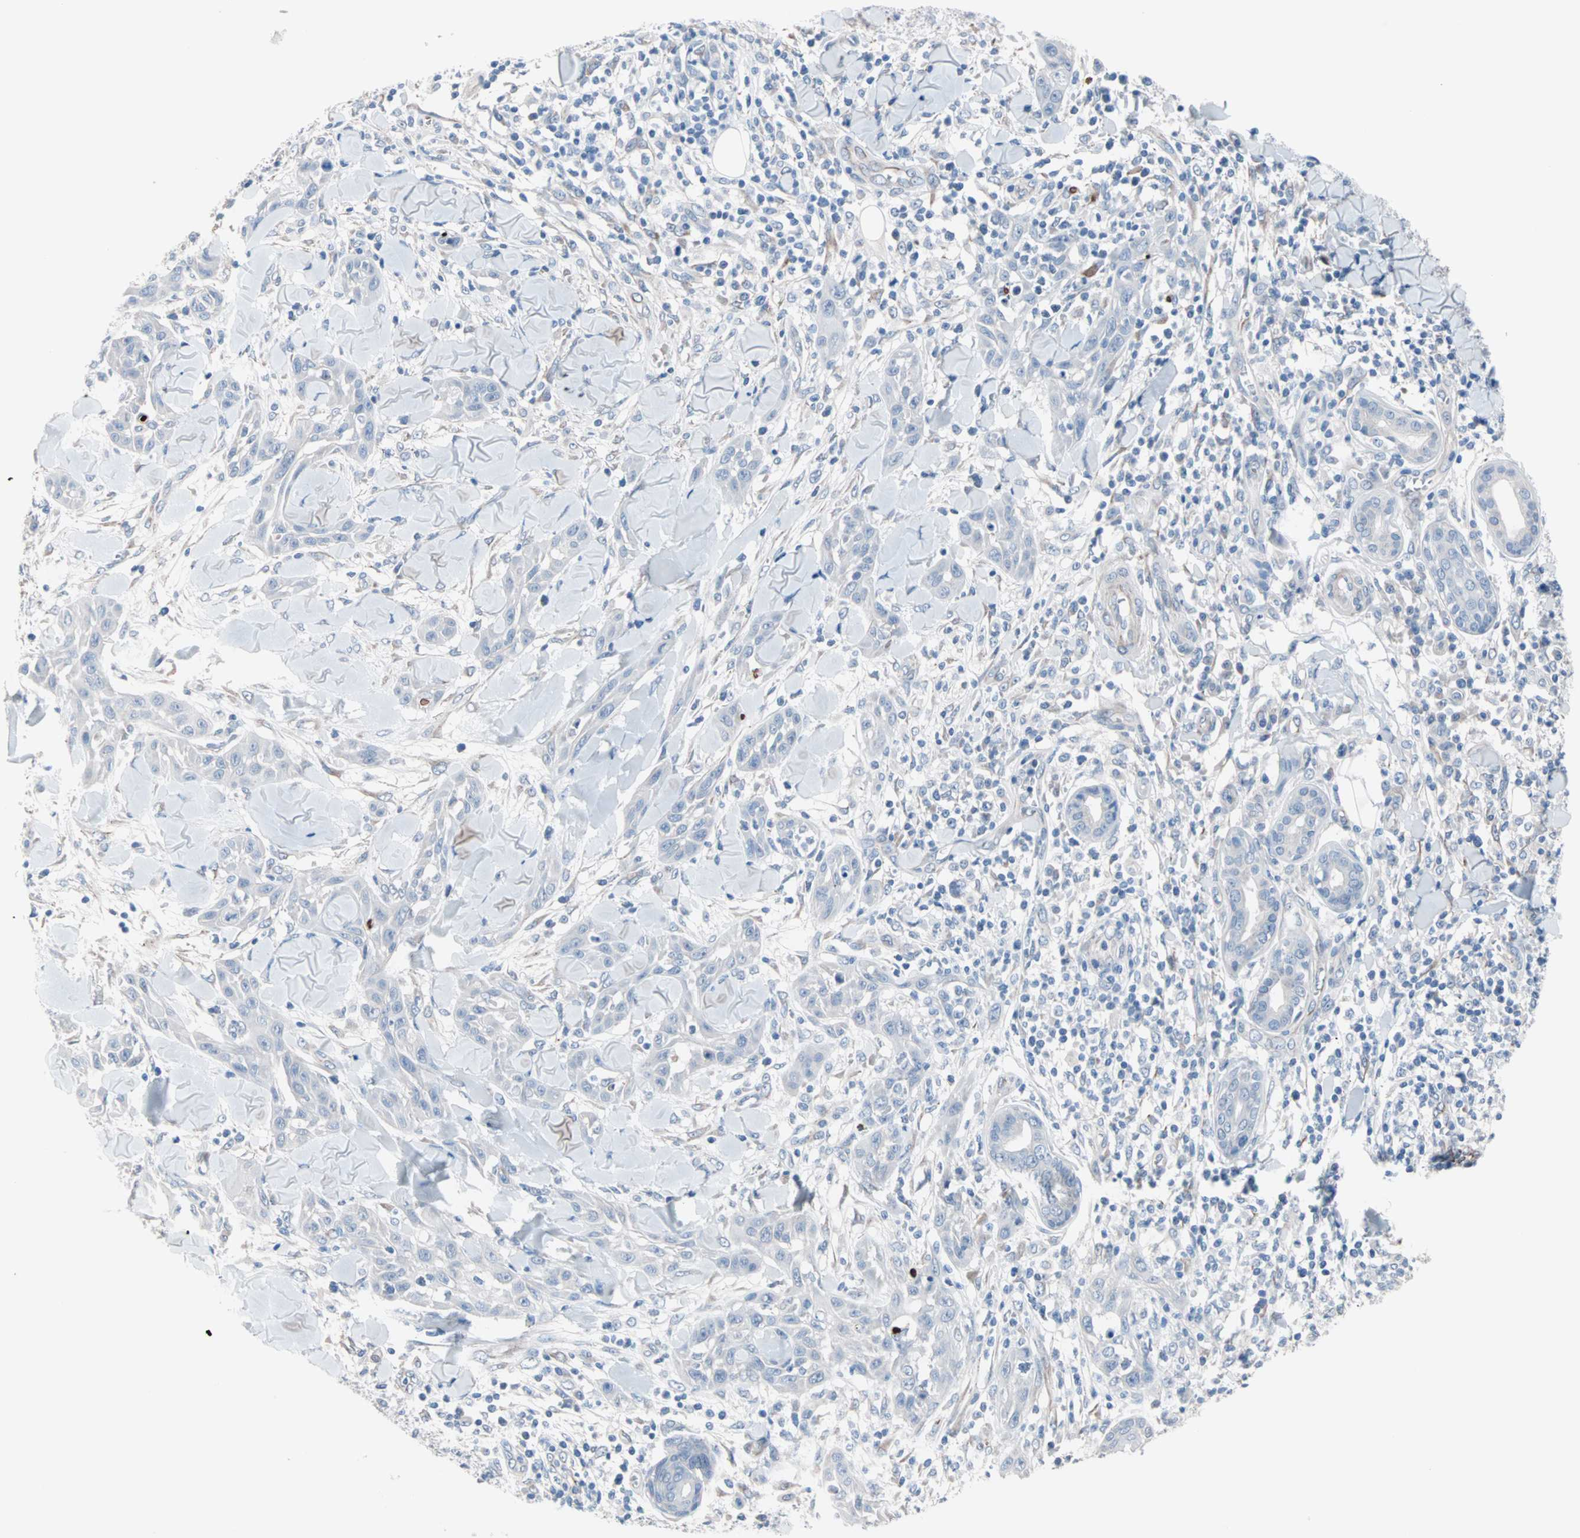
{"staining": {"intensity": "negative", "quantity": "none", "location": "none"}, "tissue": "skin cancer", "cell_type": "Tumor cells", "image_type": "cancer", "snomed": [{"axis": "morphology", "description": "Squamous cell carcinoma, NOS"}, {"axis": "topography", "description": "Skin"}], "caption": "Image shows no significant protein positivity in tumor cells of skin cancer (squamous cell carcinoma).", "gene": "ULBP1", "patient": {"sex": "male", "age": 24}}